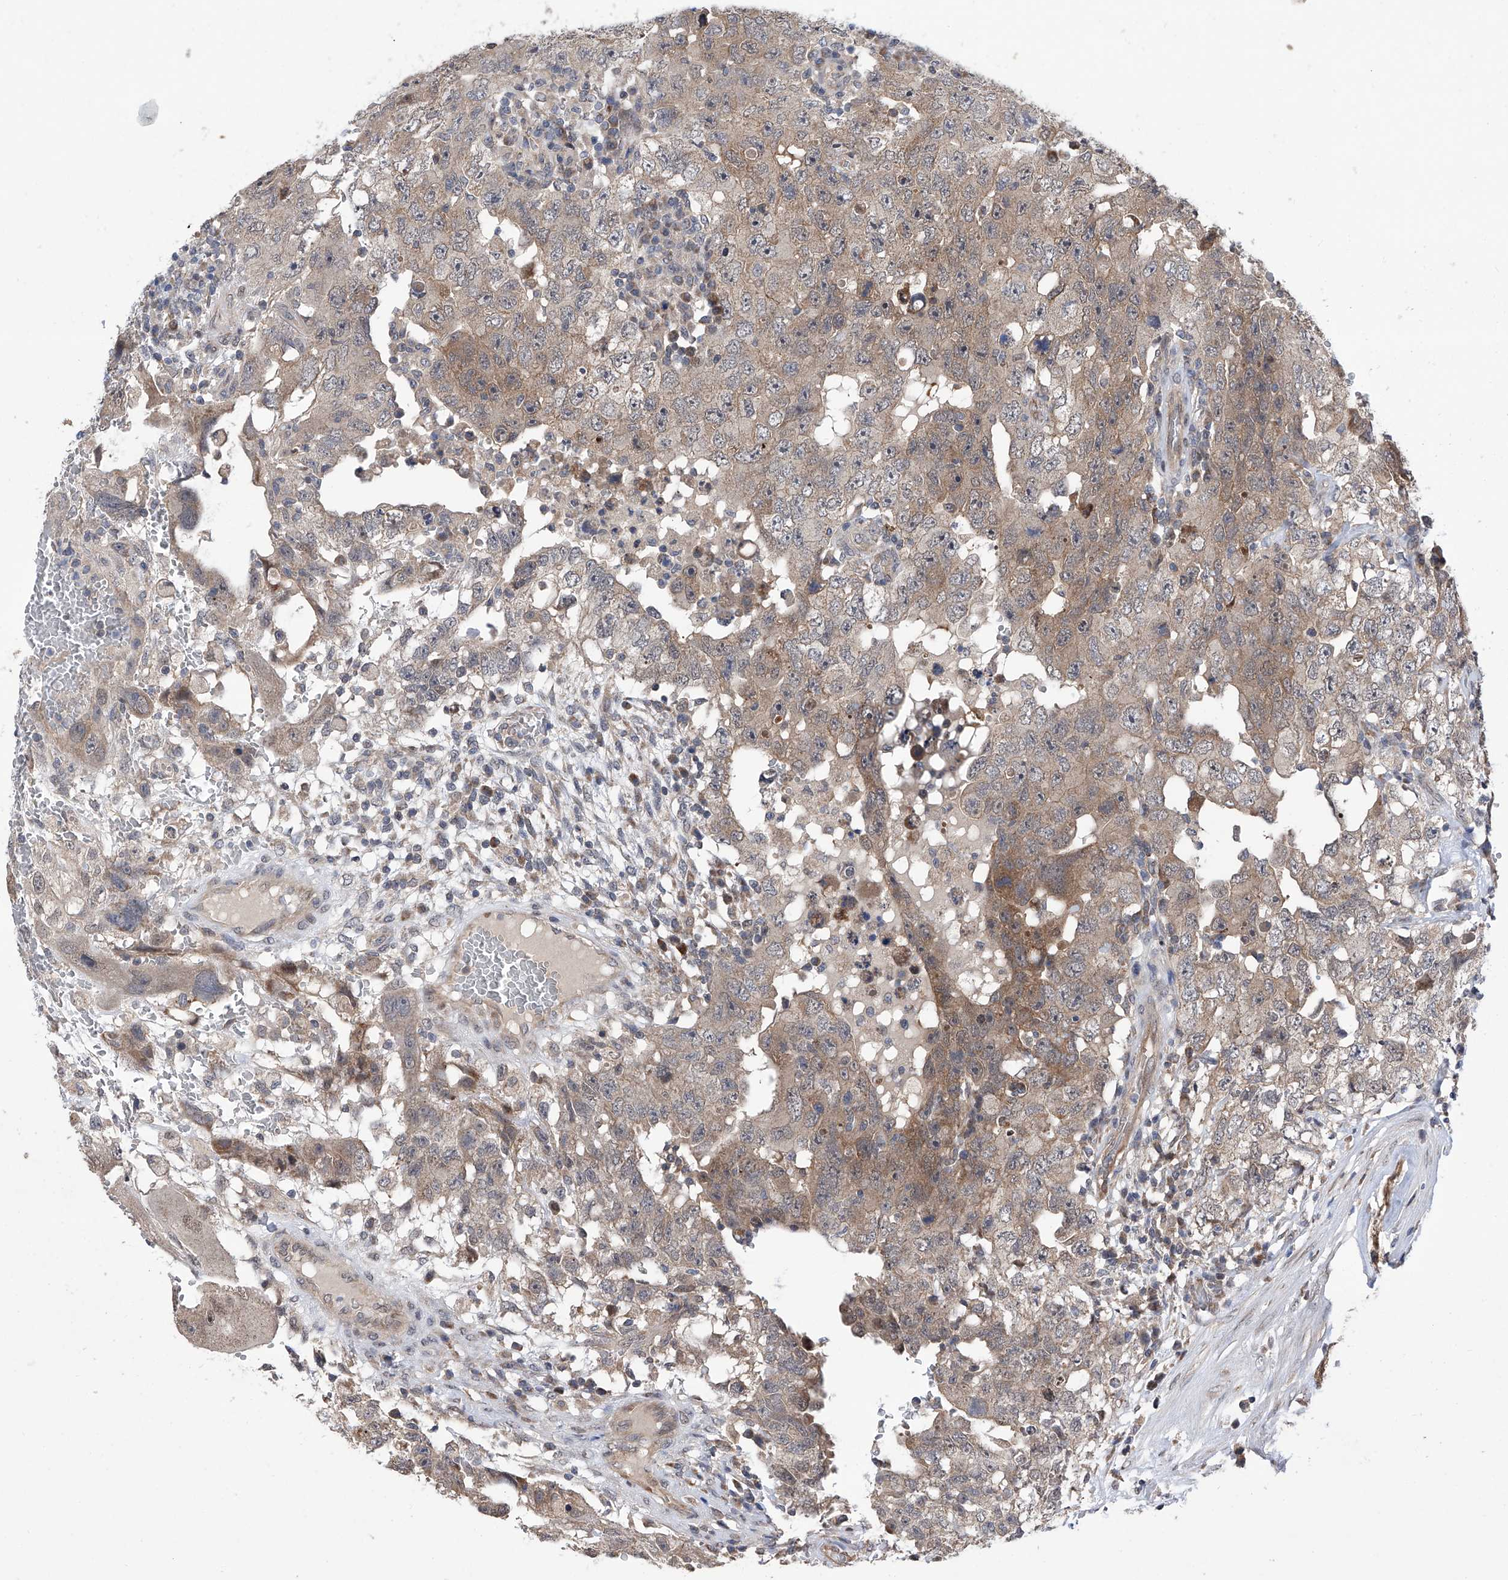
{"staining": {"intensity": "moderate", "quantity": "<25%", "location": "cytoplasmic/membranous"}, "tissue": "testis cancer", "cell_type": "Tumor cells", "image_type": "cancer", "snomed": [{"axis": "morphology", "description": "Carcinoma, Embryonal, NOS"}, {"axis": "topography", "description": "Testis"}], "caption": "Moderate cytoplasmic/membranous protein staining is seen in approximately <25% of tumor cells in testis cancer (embryonal carcinoma).", "gene": "USP45", "patient": {"sex": "male", "age": 26}}